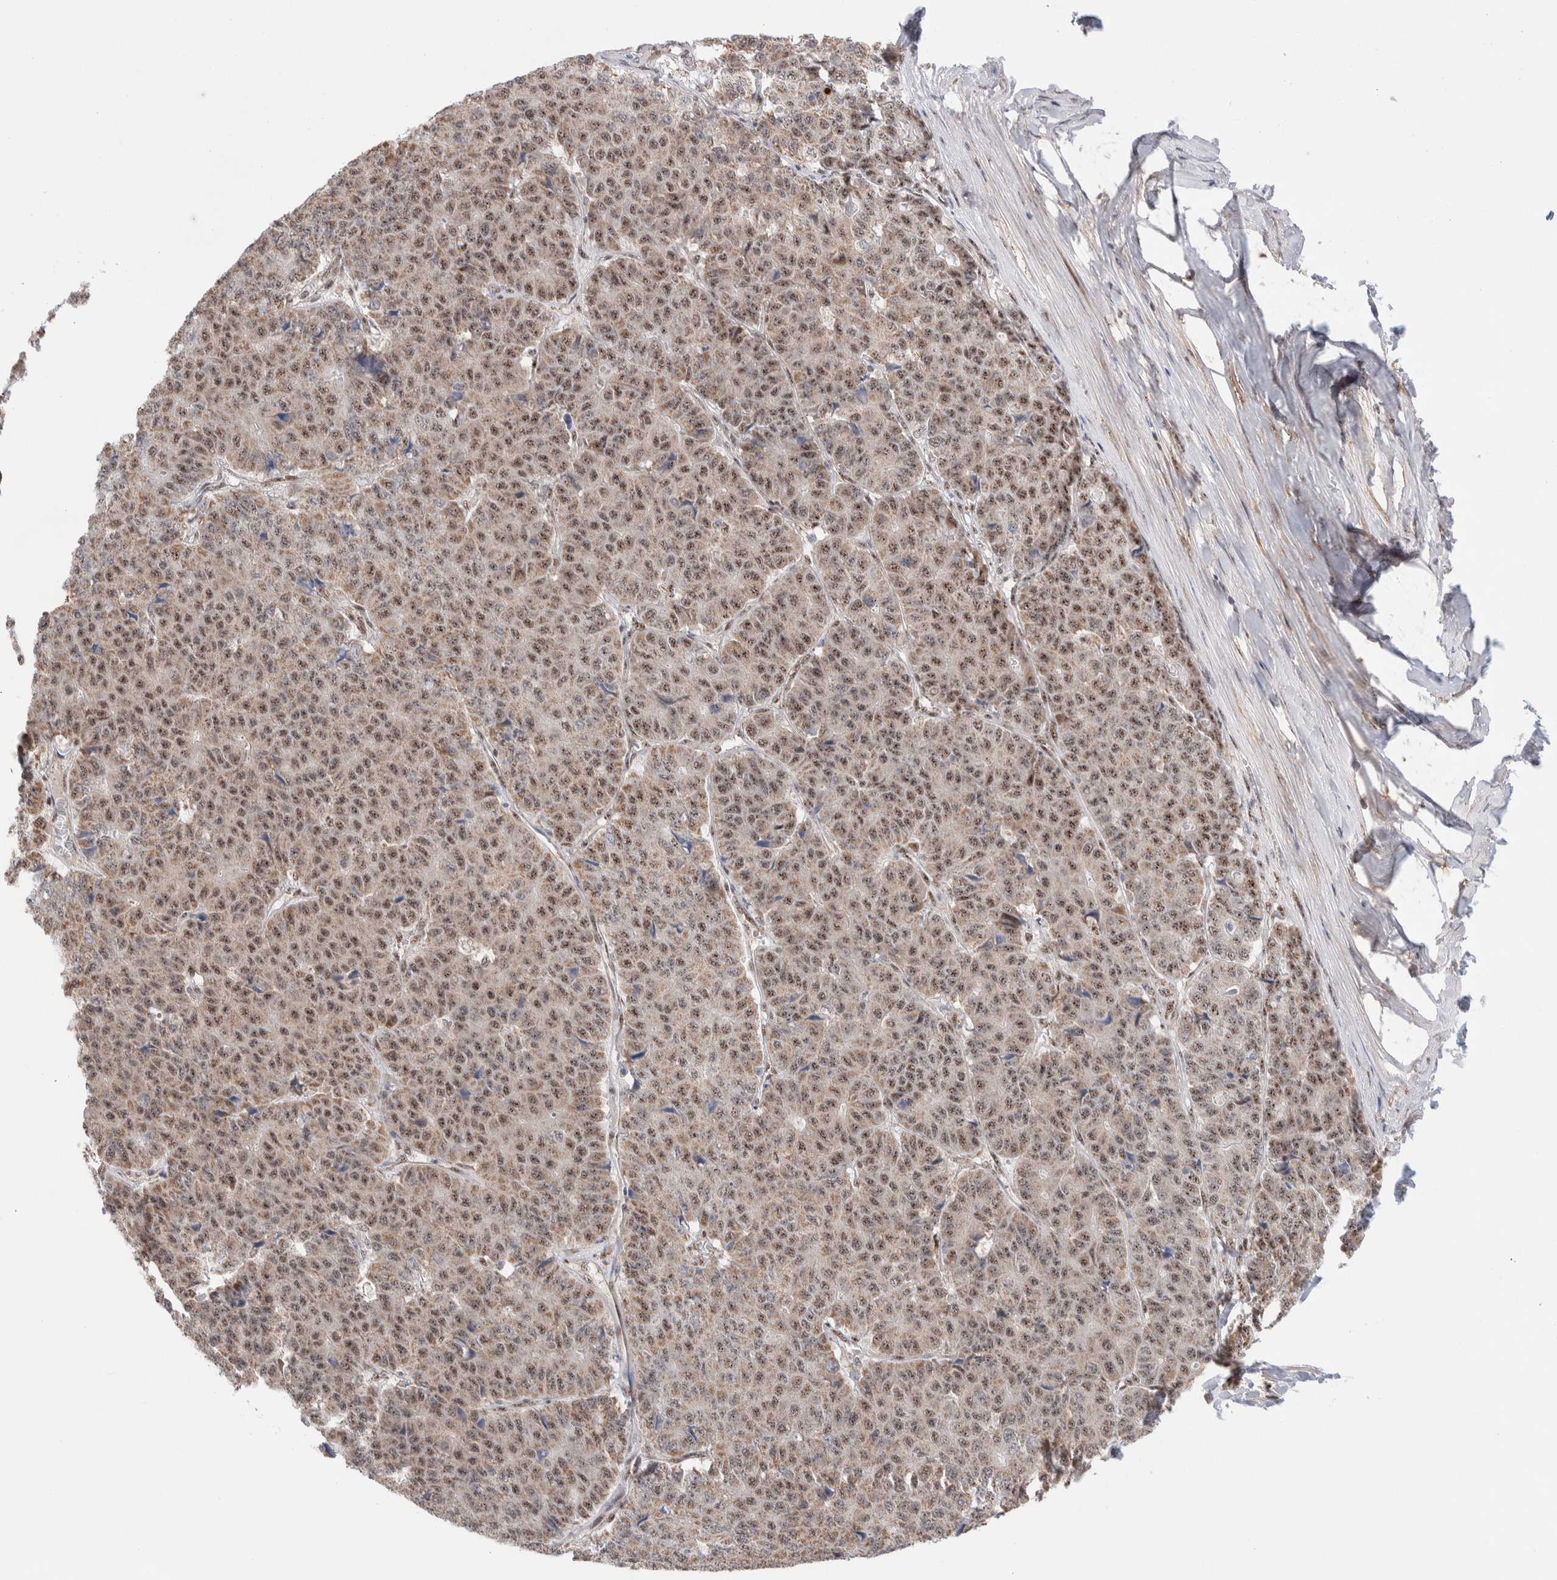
{"staining": {"intensity": "moderate", "quantity": ">75%", "location": "cytoplasmic/membranous,nuclear"}, "tissue": "pancreatic cancer", "cell_type": "Tumor cells", "image_type": "cancer", "snomed": [{"axis": "morphology", "description": "Adenocarcinoma, NOS"}, {"axis": "topography", "description": "Pancreas"}], "caption": "Immunohistochemistry (IHC) (DAB (3,3'-diaminobenzidine)) staining of adenocarcinoma (pancreatic) shows moderate cytoplasmic/membranous and nuclear protein staining in about >75% of tumor cells. The protein is stained brown, and the nuclei are stained in blue (DAB (3,3'-diaminobenzidine) IHC with brightfield microscopy, high magnification).", "gene": "ZNF695", "patient": {"sex": "male", "age": 50}}